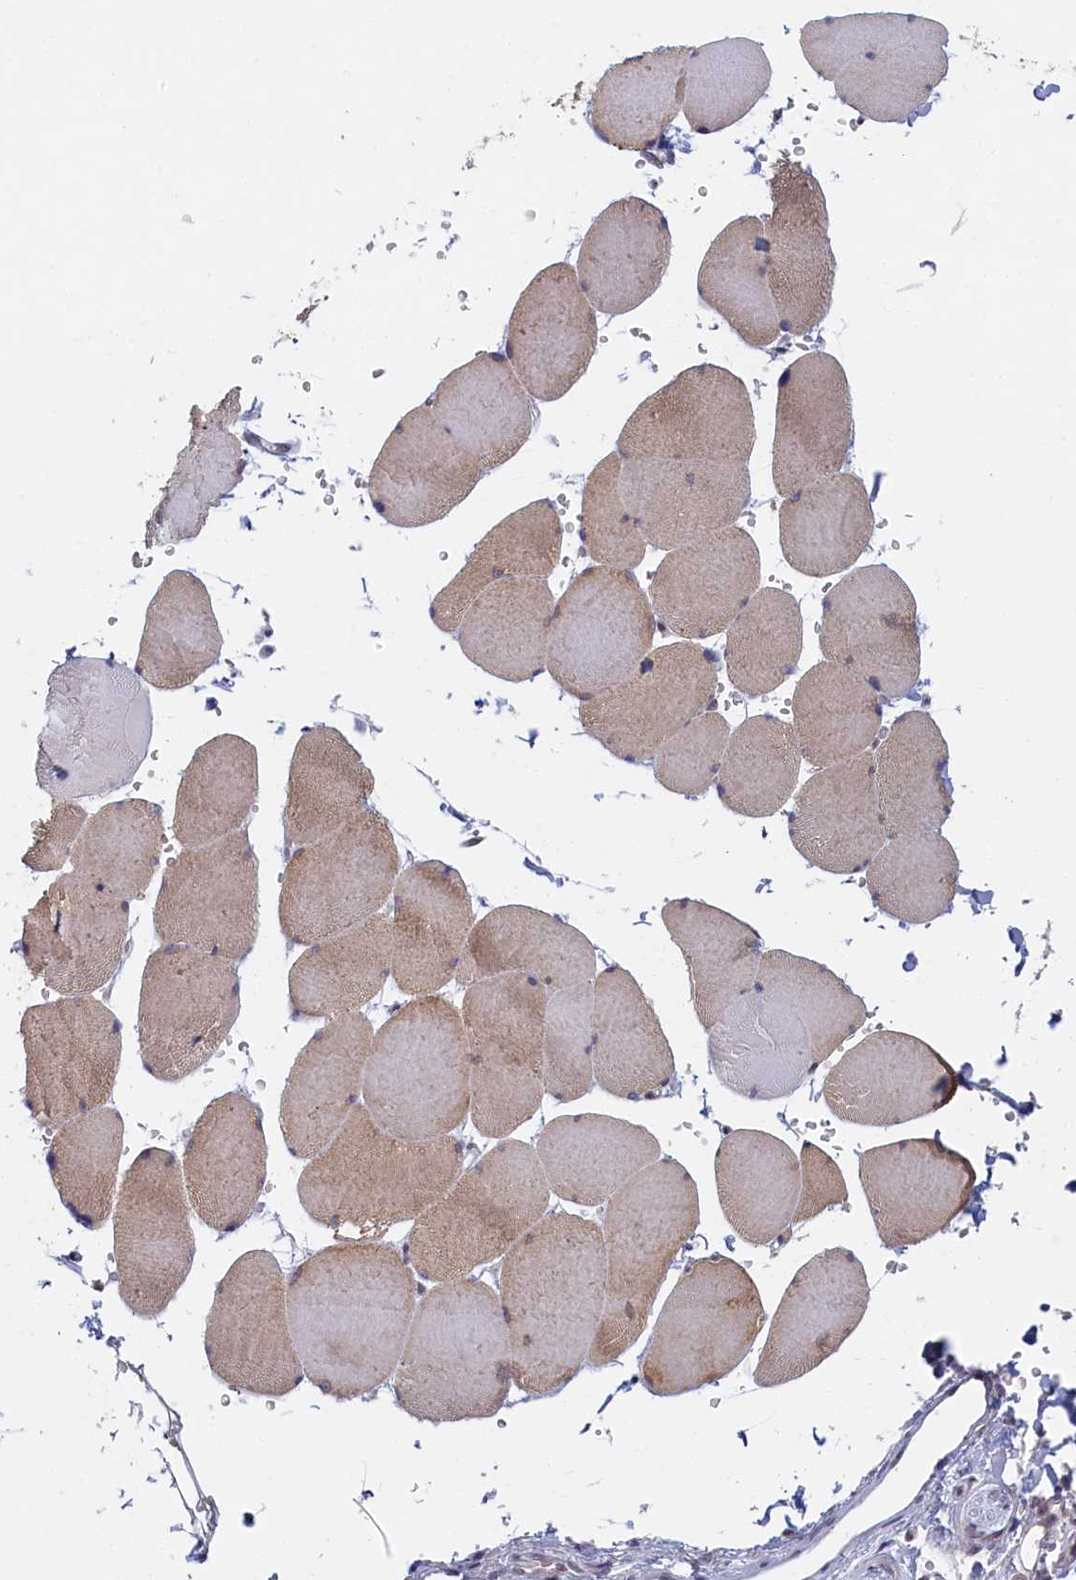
{"staining": {"intensity": "moderate", "quantity": "25%-75%", "location": "cytoplasmic/membranous"}, "tissue": "skeletal muscle", "cell_type": "Myocytes", "image_type": "normal", "snomed": [{"axis": "morphology", "description": "Normal tissue, NOS"}, {"axis": "topography", "description": "Skeletal muscle"}, {"axis": "topography", "description": "Head-Neck"}], "caption": "Immunohistochemical staining of unremarkable human skeletal muscle shows medium levels of moderate cytoplasmic/membranous staining in about 25%-75% of myocytes.", "gene": "DNAJC17", "patient": {"sex": "male", "age": 66}}